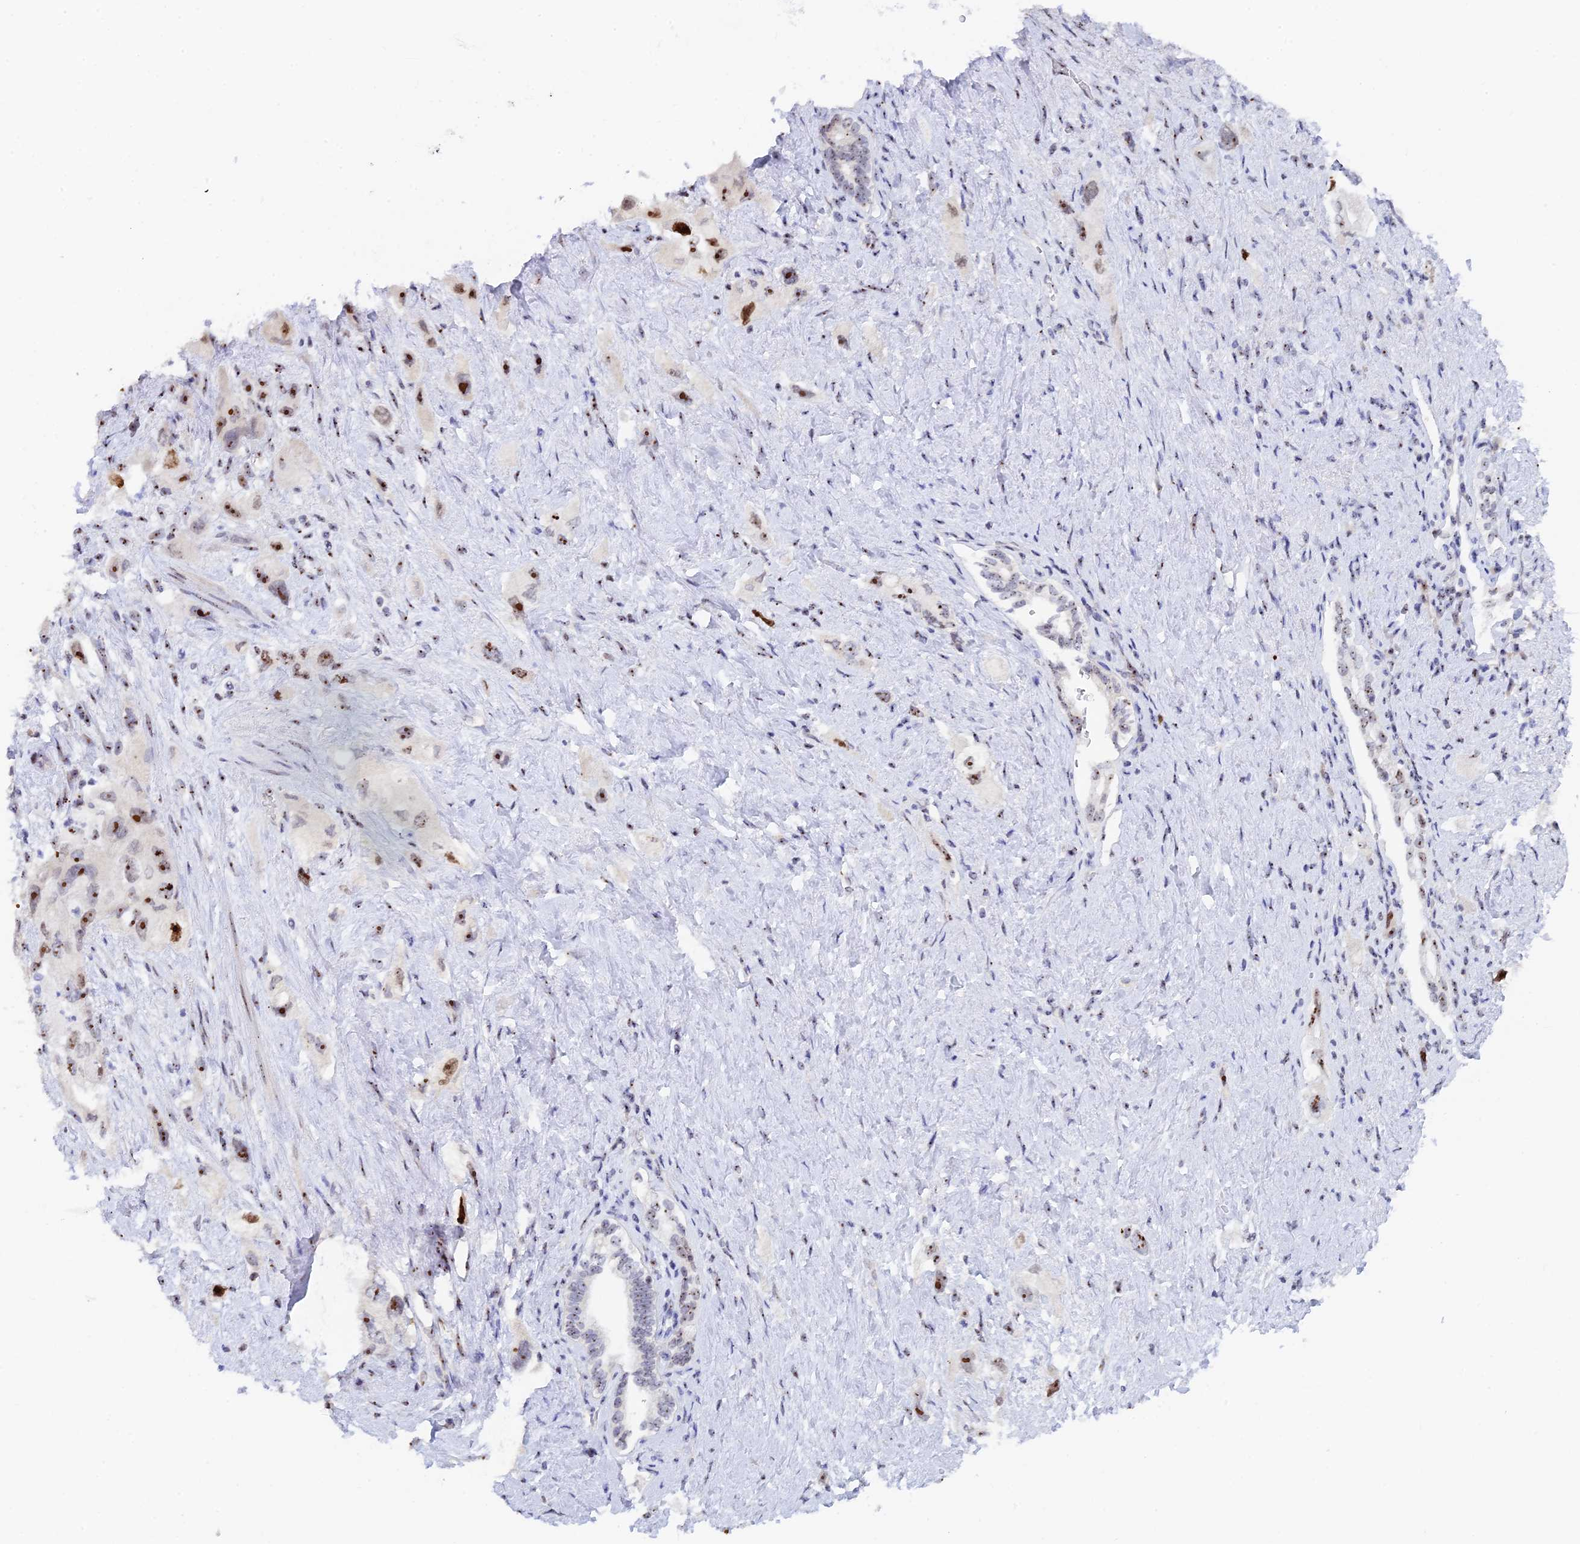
{"staining": {"intensity": "moderate", "quantity": "25%-75%", "location": "nuclear"}, "tissue": "pancreatic cancer", "cell_type": "Tumor cells", "image_type": "cancer", "snomed": [{"axis": "morphology", "description": "Adenocarcinoma, NOS"}, {"axis": "topography", "description": "Pancreas"}], "caption": "This is a micrograph of IHC staining of pancreatic cancer, which shows moderate staining in the nuclear of tumor cells.", "gene": "RSL1D1", "patient": {"sex": "female", "age": 73}}